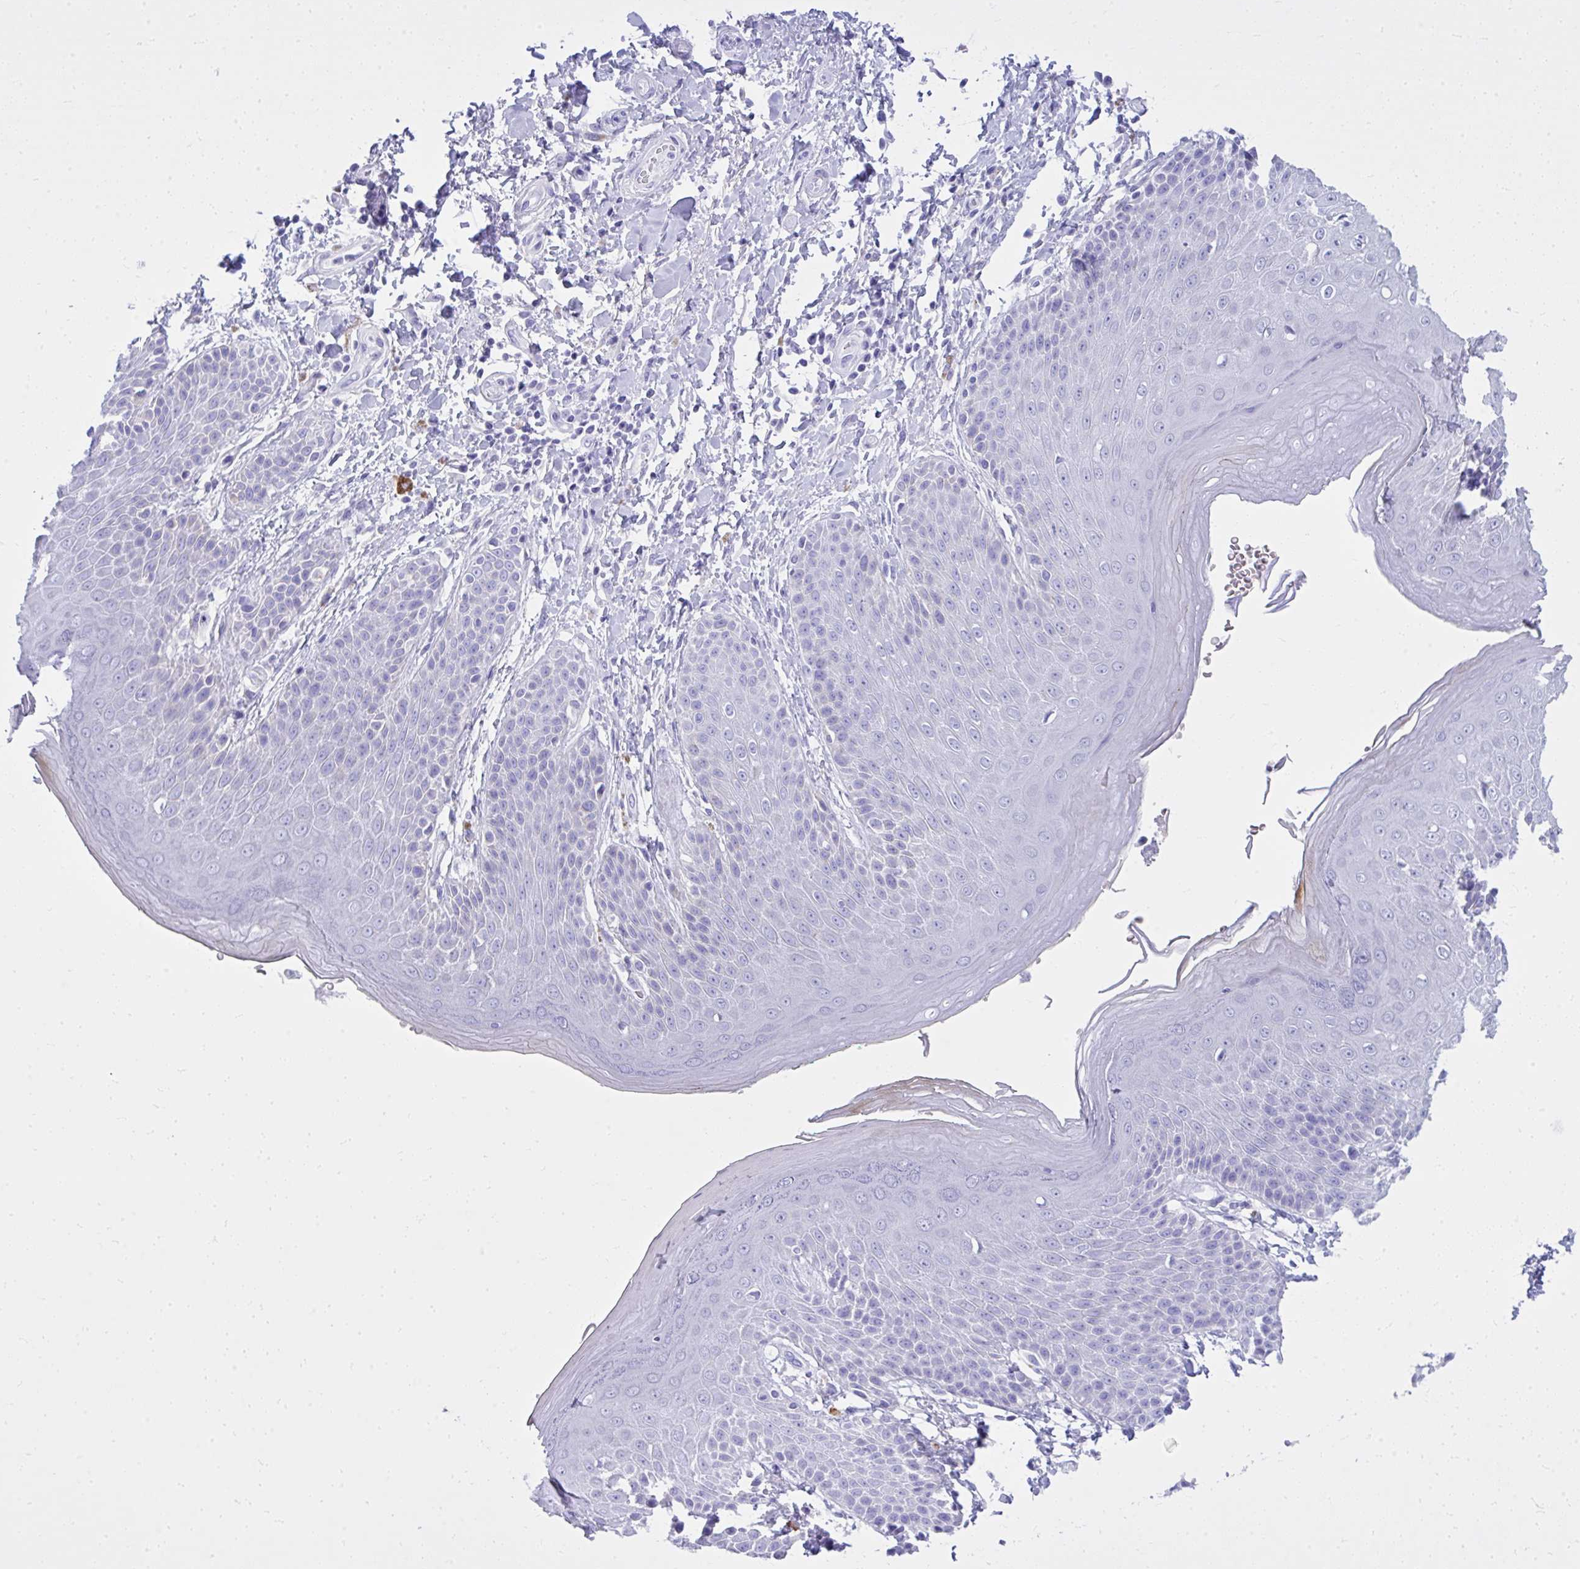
{"staining": {"intensity": "weak", "quantity": "<25%", "location": "cytoplasmic/membranous"}, "tissue": "skin", "cell_type": "Epidermal cells", "image_type": "normal", "snomed": [{"axis": "morphology", "description": "Normal tissue, NOS"}, {"axis": "topography", "description": "Peripheral nerve tissue"}], "caption": "IHC photomicrograph of unremarkable skin stained for a protein (brown), which demonstrates no expression in epidermal cells. (Brightfield microscopy of DAB IHC at high magnification).", "gene": "BCL6B", "patient": {"sex": "male", "age": 51}}